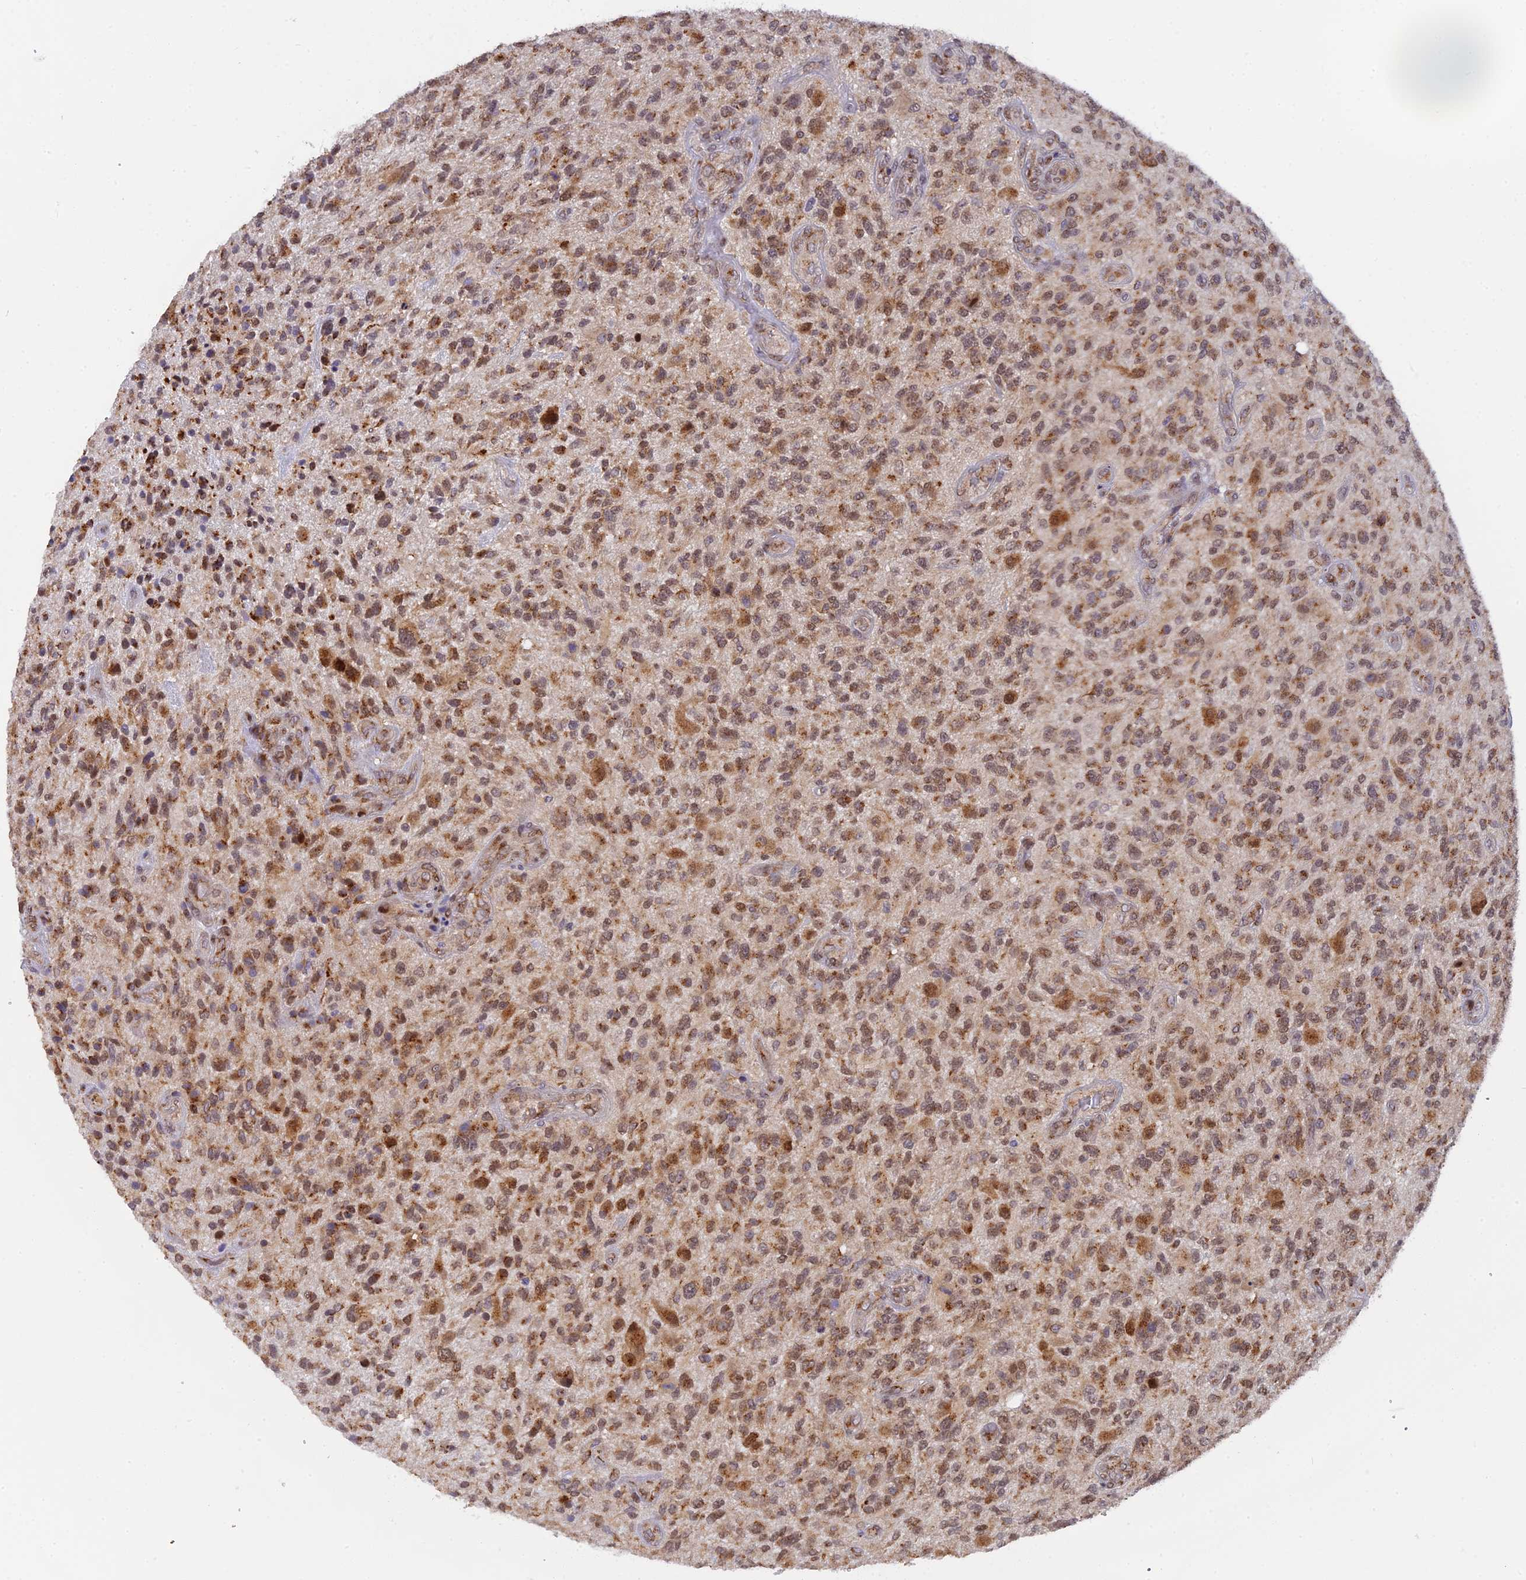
{"staining": {"intensity": "moderate", "quantity": ">75%", "location": "cytoplasmic/membranous,nuclear"}, "tissue": "glioma", "cell_type": "Tumor cells", "image_type": "cancer", "snomed": [{"axis": "morphology", "description": "Glioma, malignant, High grade"}, {"axis": "topography", "description": "Brain"}], "caption": "Malignant high-grade glioma stained for a protein shows moderate cytoplasmic/membranous and nuclear positivity in tumor cells.", "gene": "SNX17", "patient": {"sex": "male", "age": 47}}